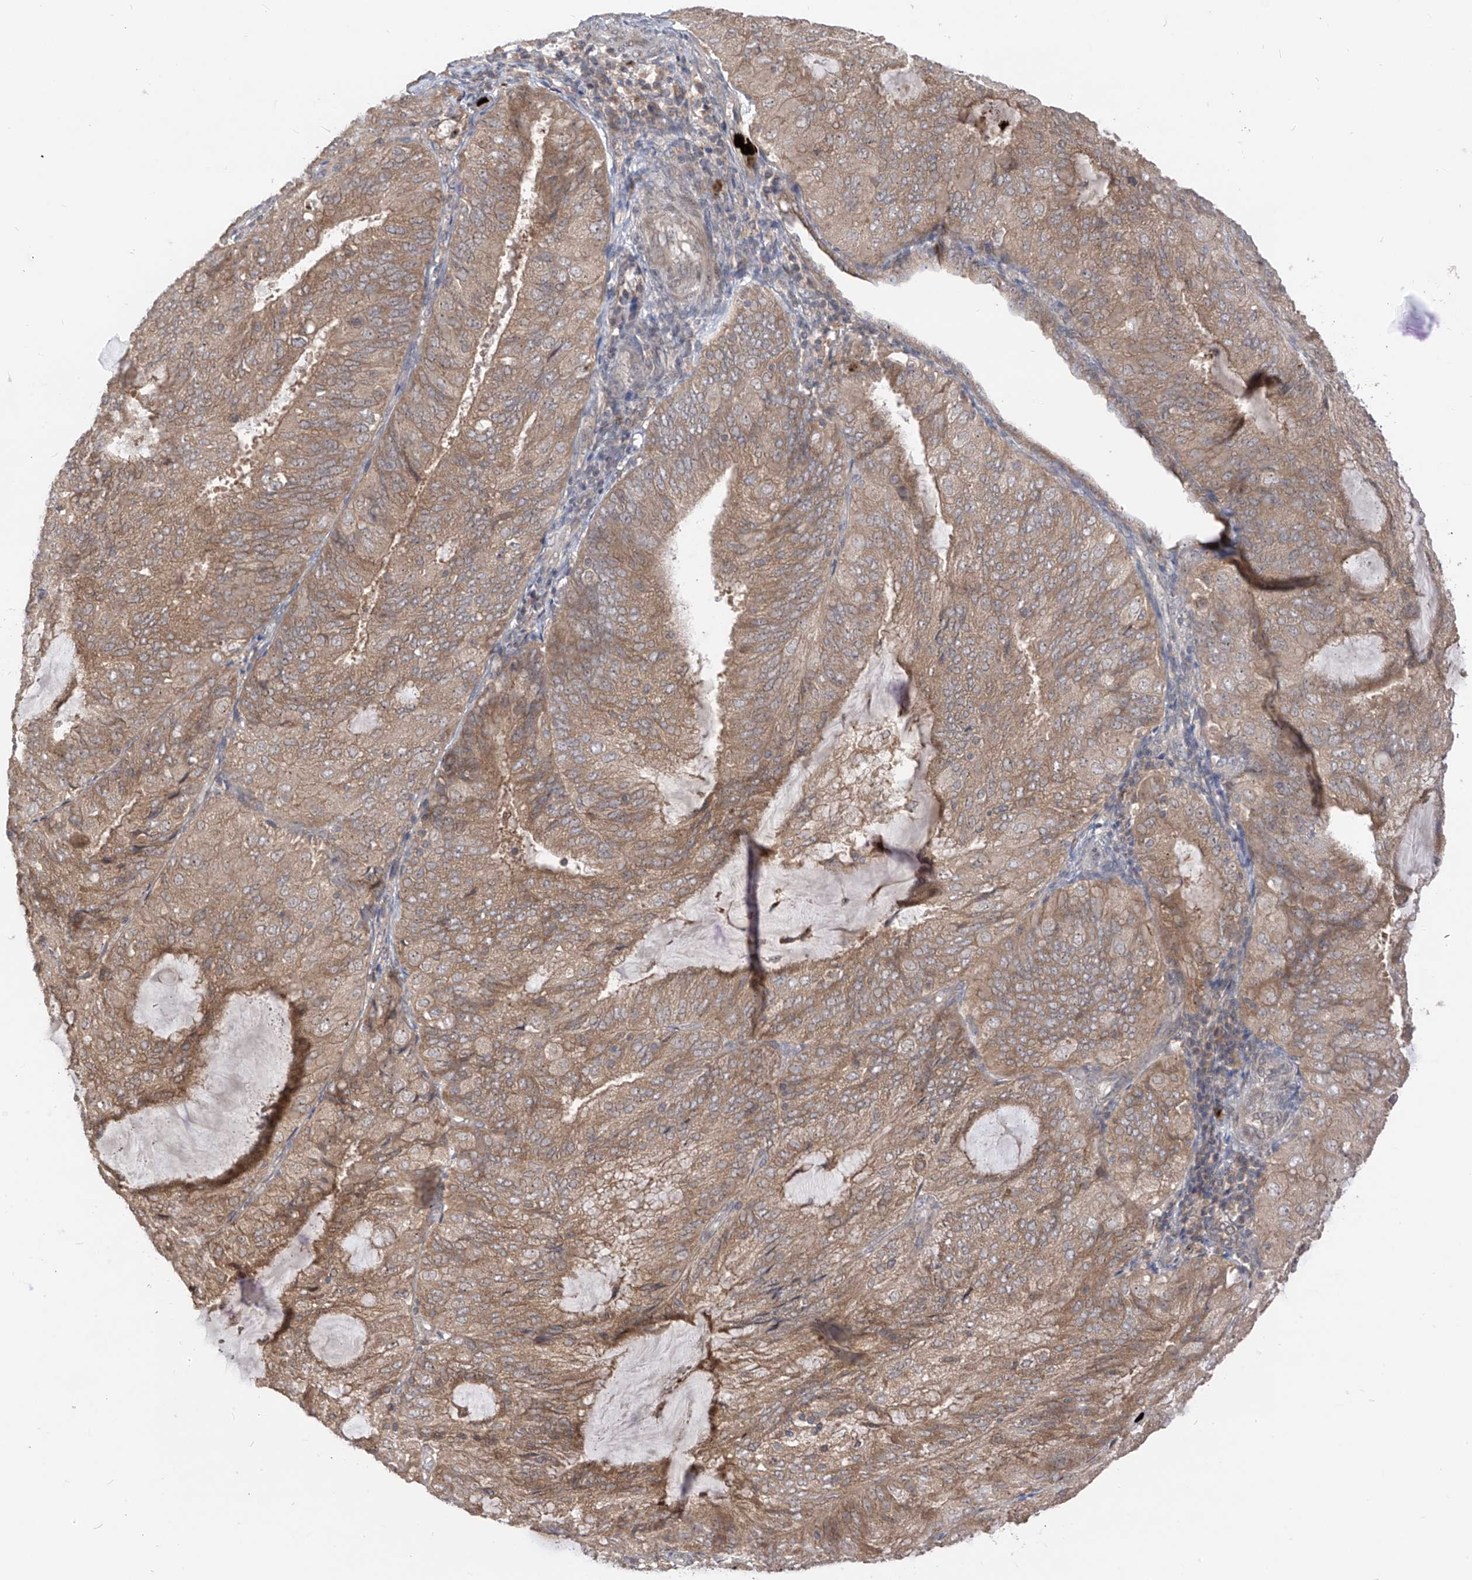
{"staining": {"intensity": "moderate", "quantity": ">75%", "location": "cytoplasmic/membranous"}, "tissue": "endometrial cancer", "cell_type": "Tumor cells", "image_type": "cancer", "snomed": [{"axis": "morphology", "description": "Adenocarcinoma, NOS"}, {"axis": "topography", "description": "Endometrium"}], "caption": "This histopathology image shows immunohistochemistry (IHC) staining of adenocarcinoma (endometrial), with medium moderate cytoplasmic/membranous staining in about >75% of tumor cells.", "gene": "CNKSR1", "patient": {"sex": "female", "age": 81}}